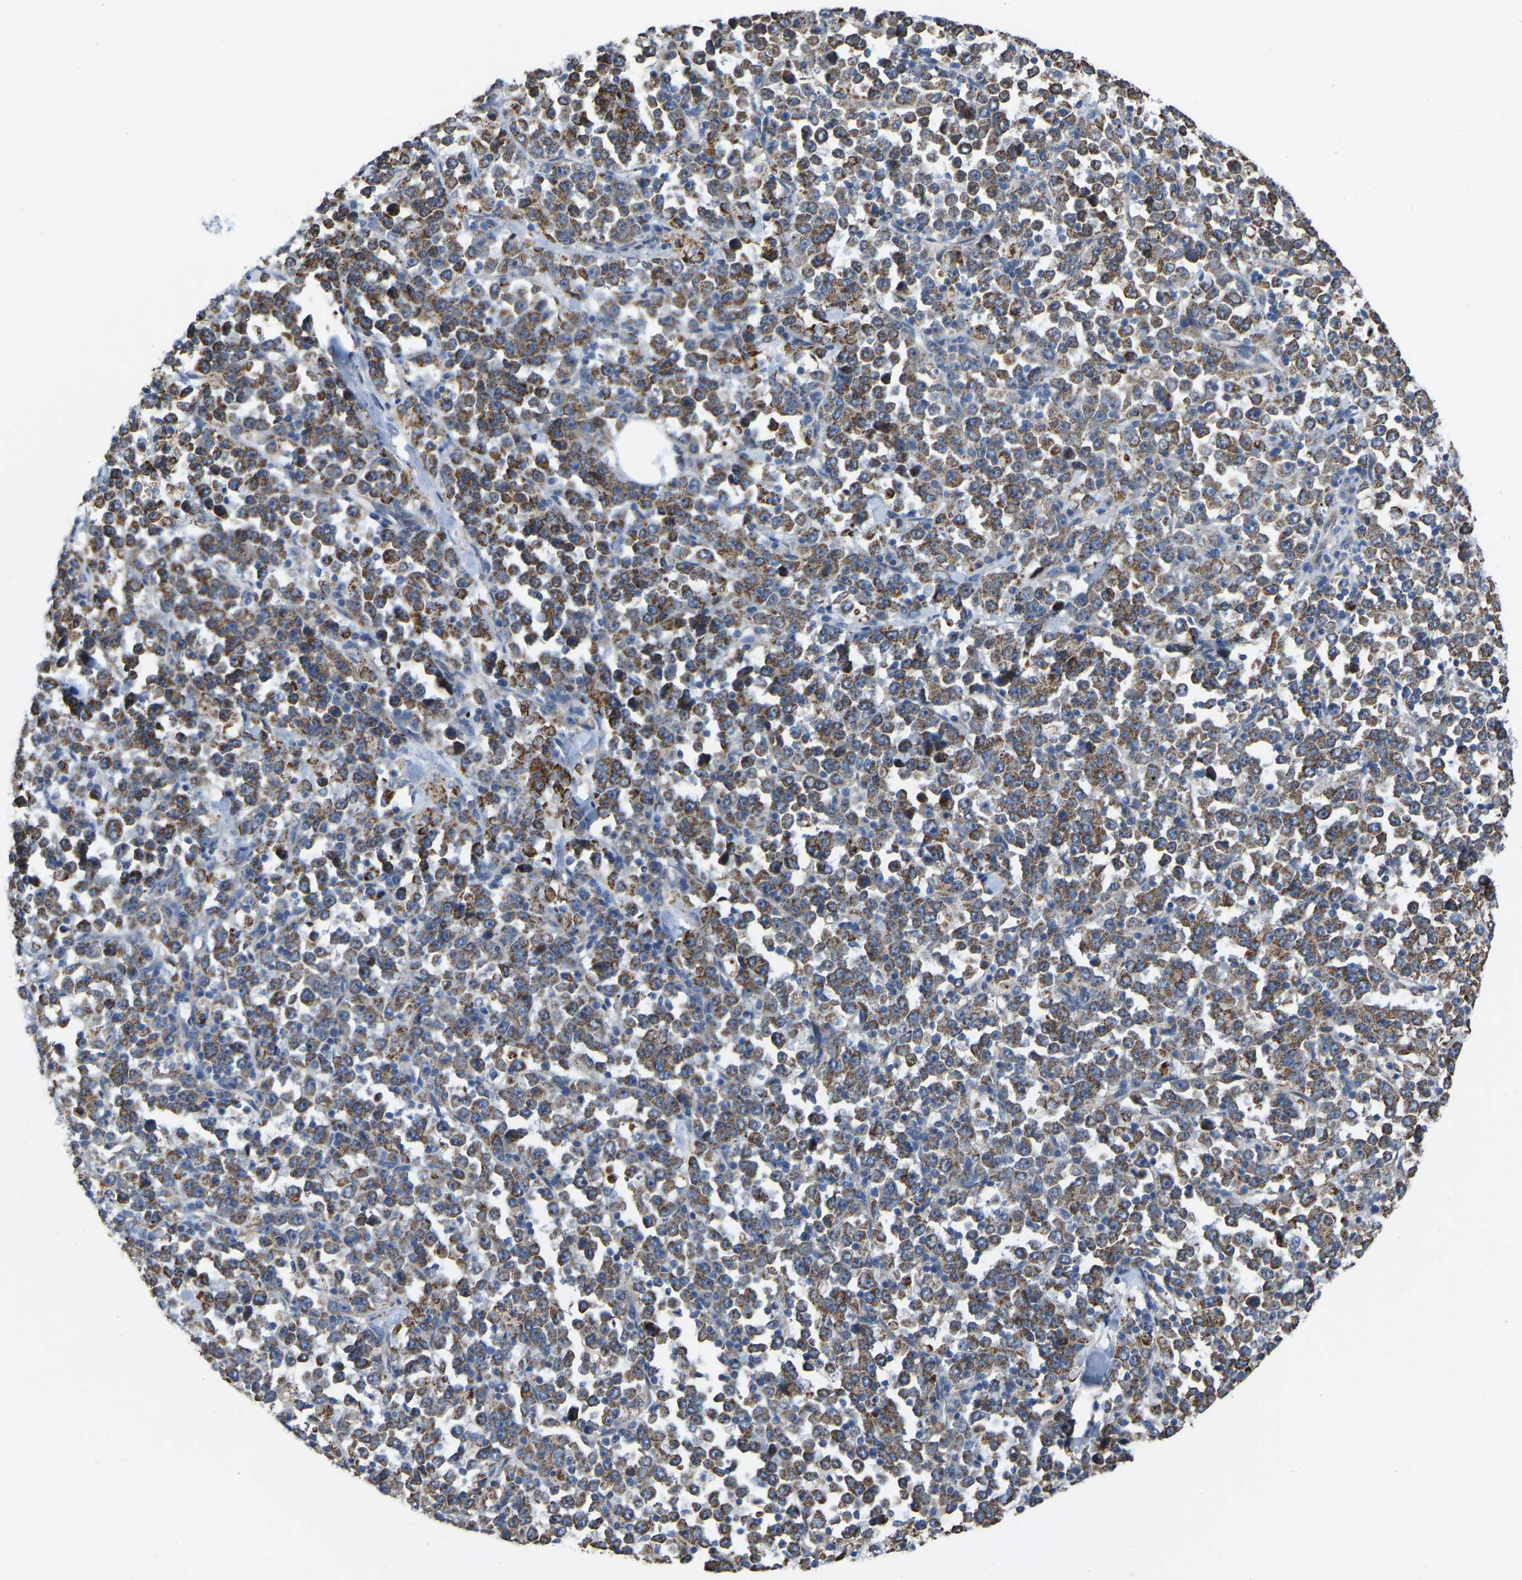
{"staining": {"intensity": "moderate", "quantity": ">75%", "location": "cytoplasmic/membranous"}, "tissue": "stomach cancer", "cell_type": "Tumor cells", "image_type": "cancer", "snomed": [{"axis": "morphology", "description": "Normal tissue, NOS"}, {"axis": "morphology", "description": "Adenocarcinoma, NOS"}, {"axis": "topography", "description": "Stomach, upper"}, {"axis": "topography", "description": "Stomach"}], "caption": "Immunohistochemical staining of stomach cancer displays medium levels of moderate cytoplasmic/membranous protein staining in about >75% of tumor cells.", "gene": "BCL10", "patient": {"sex": "male", "age": 59}}